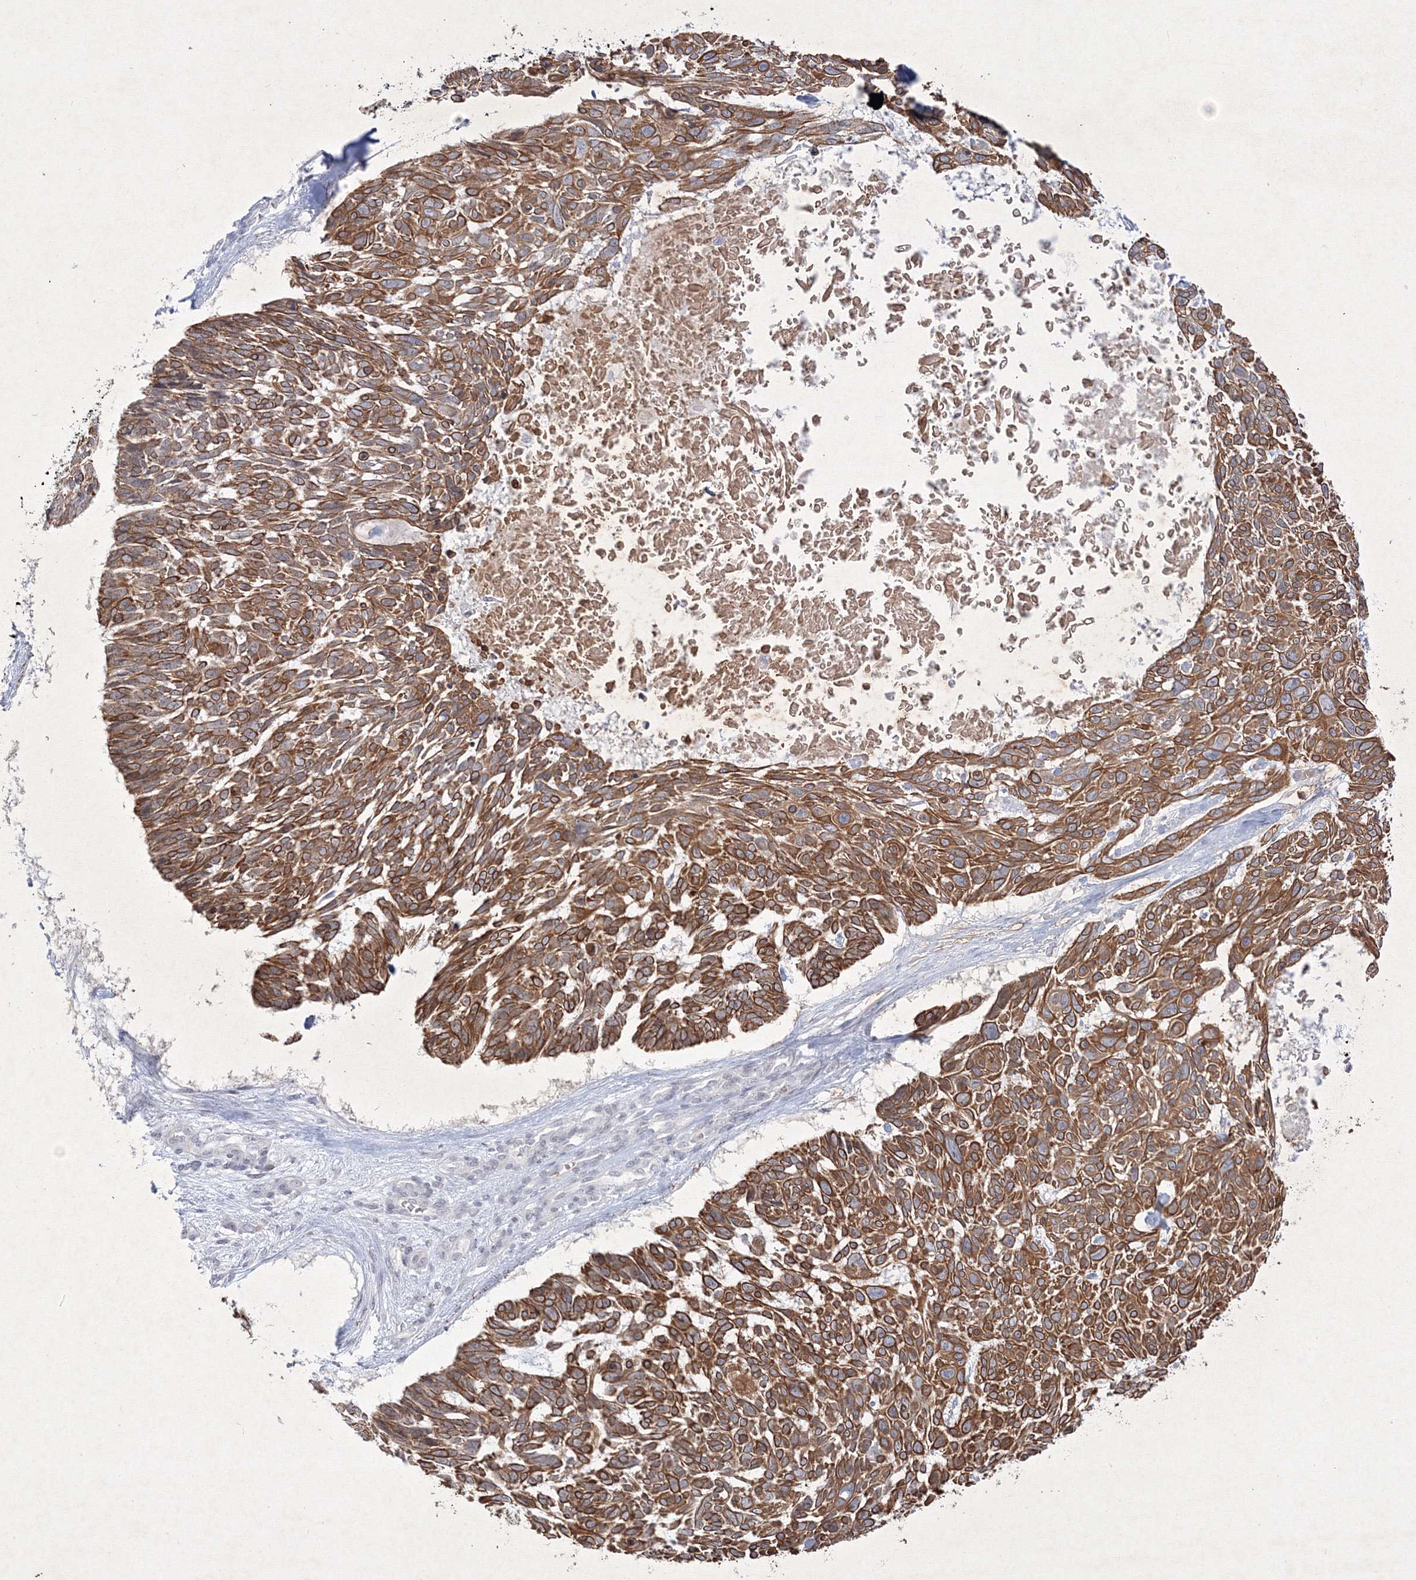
{"staining": {"intensity": "moderate", "quantity": ">75%", "location": "cytoplasmic/membranous"}, "tissue": "skin cancer", "cell_type": "Tumor cells", "image_type": "cancer", "snomed": [{"axis": "morphology", "description": "Basal cell carcinoma"}, {"axis": "topography", "description": "Skin"}], "caption": "Immunohistochemistry (IHC) staining of skin cancer, which shows medium levels of moderate cytoplasmic/membranous staining in about >75% of tumor cells indicating moderate cytoplasmic/membranous protein staining. The staining was performed using DAB (brown) for protein detection and nuclei were counterstained in hematoxylin (blue).", "gene": "NXPE3", "patient": {"sex": "male", "age": 88}}